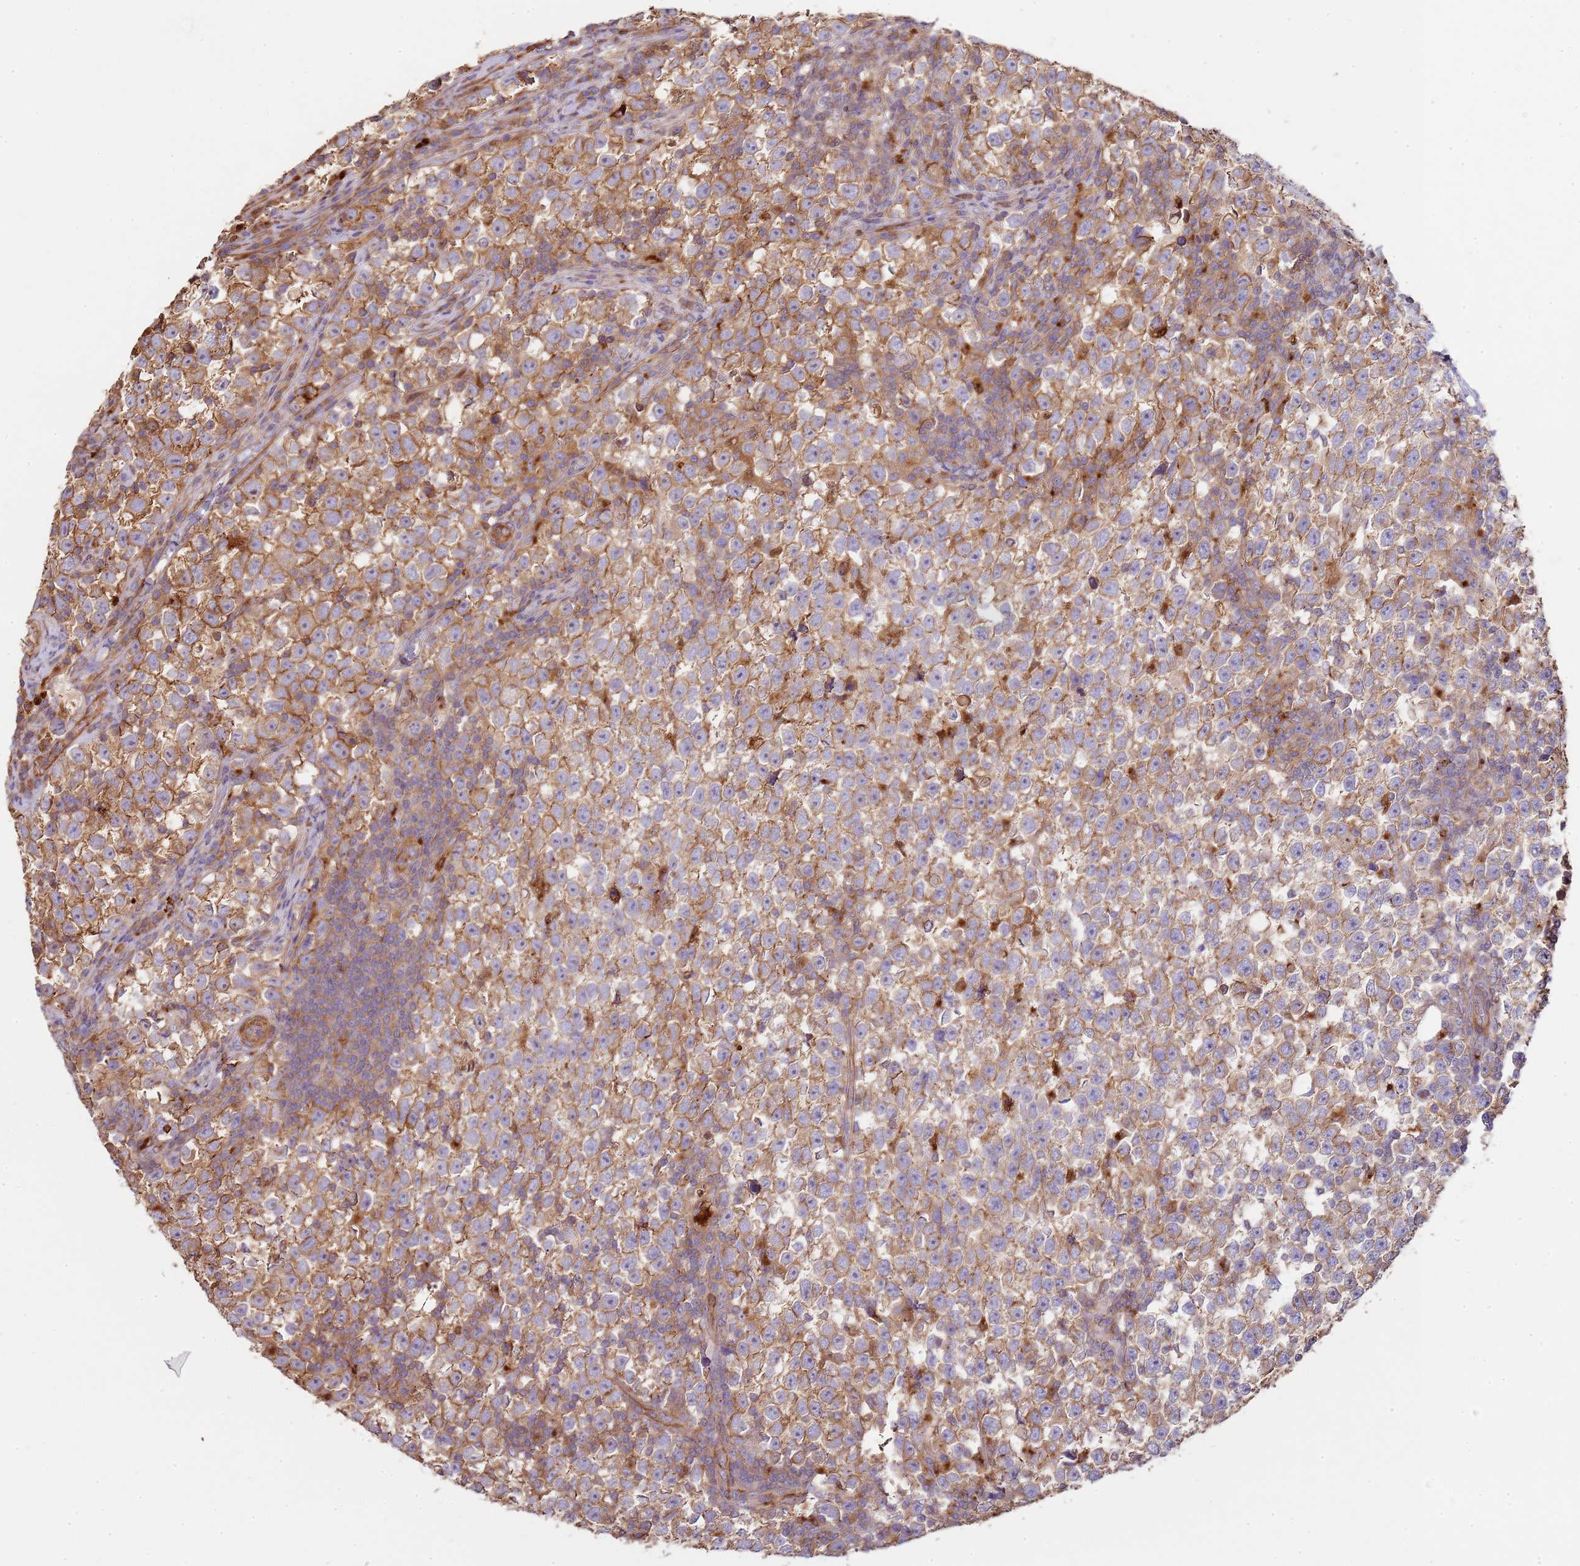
{"staining": {"intensity": "moderate", "quantity": ">75%", "location": "cytoplasmic/membranous"}, "tissue": "testis cancer", "cell_type": "Tumor cells", "image_type": "cancer", "snomed": [{"axis": "morphology", "description": "Normal tissue, NOS"}, {"axis": "morphology", "description": "Seminoma, NOS"}, {"axis": "topography", "description": "Testis"}], "caption": "A brown stain highlights moderate cytoplasmic/membranous positivity of a protein in human seminoma (testis) tumor cells.", "gene": "NDUFAF4", "patient": {"sex": "male", "age": 43}}